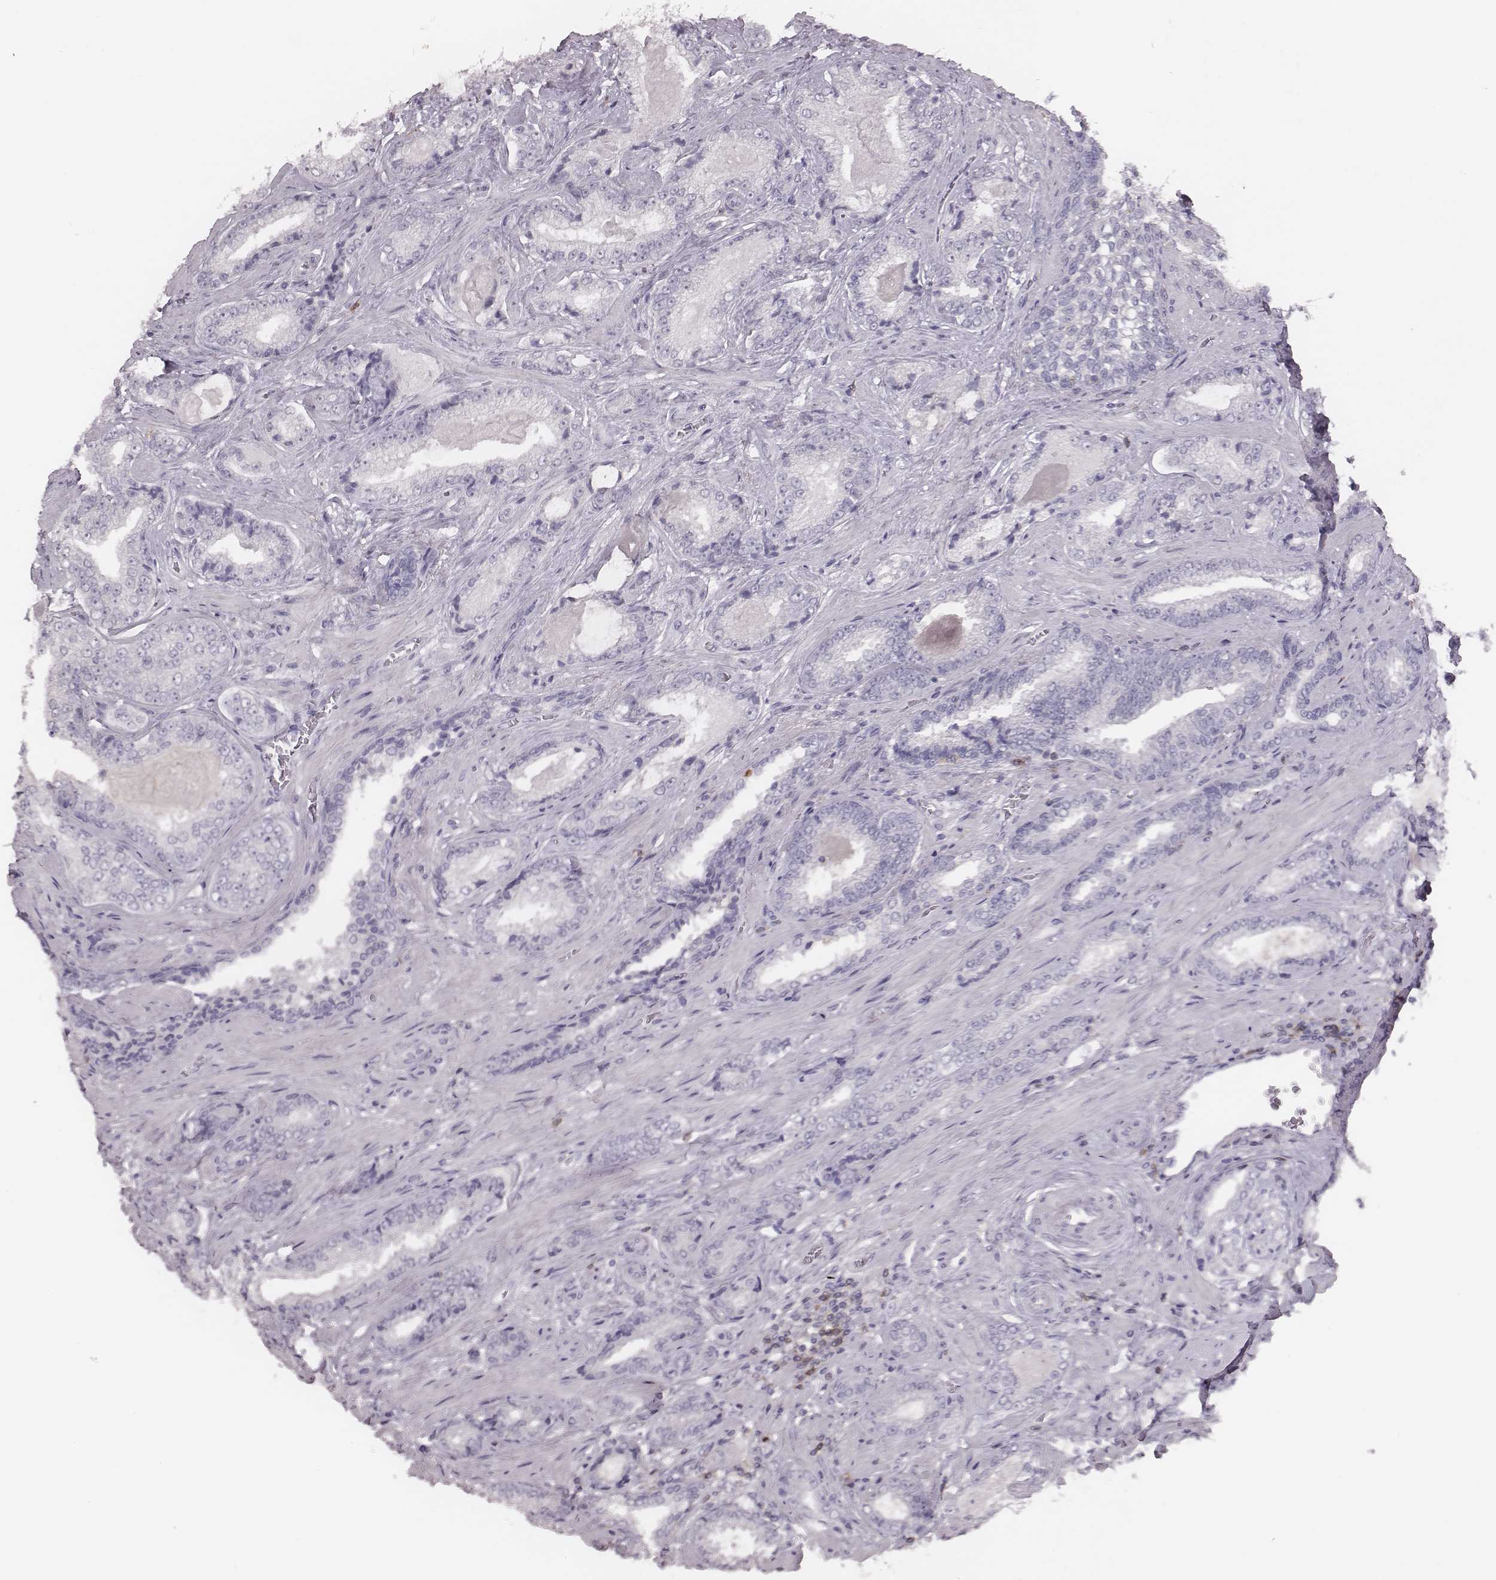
{"staining": {"intensity": "negative", "quantity": "none", "location": "none"}, "tissue": "prostate cancer", "cell_type": "Tumor cells", "image_type": "cancer", "snomed": [{"axis": "morphology", "description": "Adenocarcinoma, Low grade"}, {"axis": "topography", "description": "Prostate"}], "caption": "The image exhibits no staining of tumor cells in prostate adenocarcinoma (low-grade). The staining is performed using DAB (3,3'-diaminobenzidine) brown chromogen with nuclei counter-stained in using hematoxylin.", "gene": "PDCD1", "patient": {"sex": "male", "age": 61}}